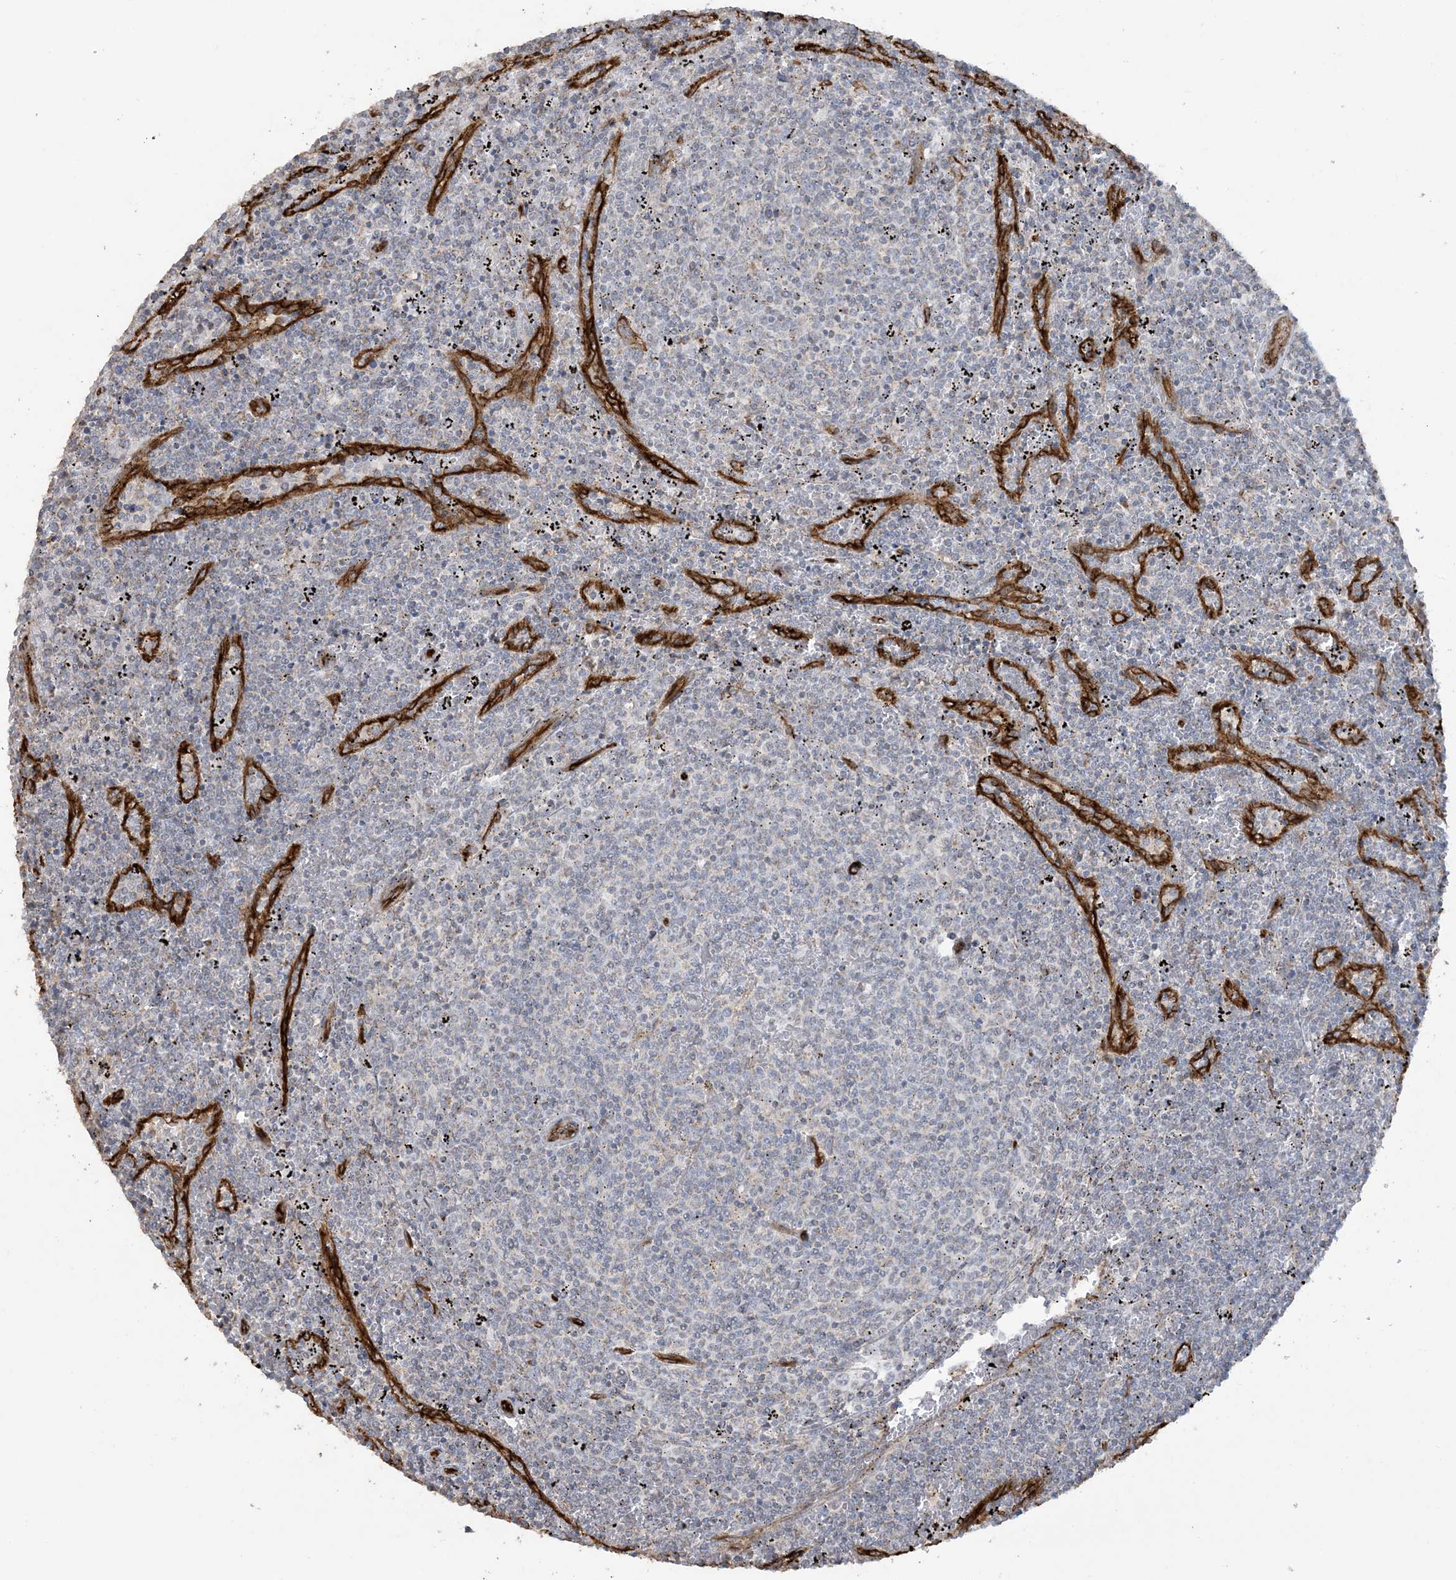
{"staining": {"intensity": "negative", "quantity": "none", "location": "none"}, "tissue": "lymphoma", "cell_type": "Tumor cells", "image_type": "cancer", "snomed": [{"axis": "morphology", "description": "Malignant lymphoma, non-Hodgkin's type, Low grade"}, {"axis": "topography", "description": "Spleen"}], "caption": "DAB immunohistochemical staining of malignant lymphoma, non-Hodgkin's type (low-grade) displays no significant expression in tumor cells. (IHC, brightfield microscopy, high magnification).", "gene": "AGA", "patient": {"sex": "female", "age": 50}}